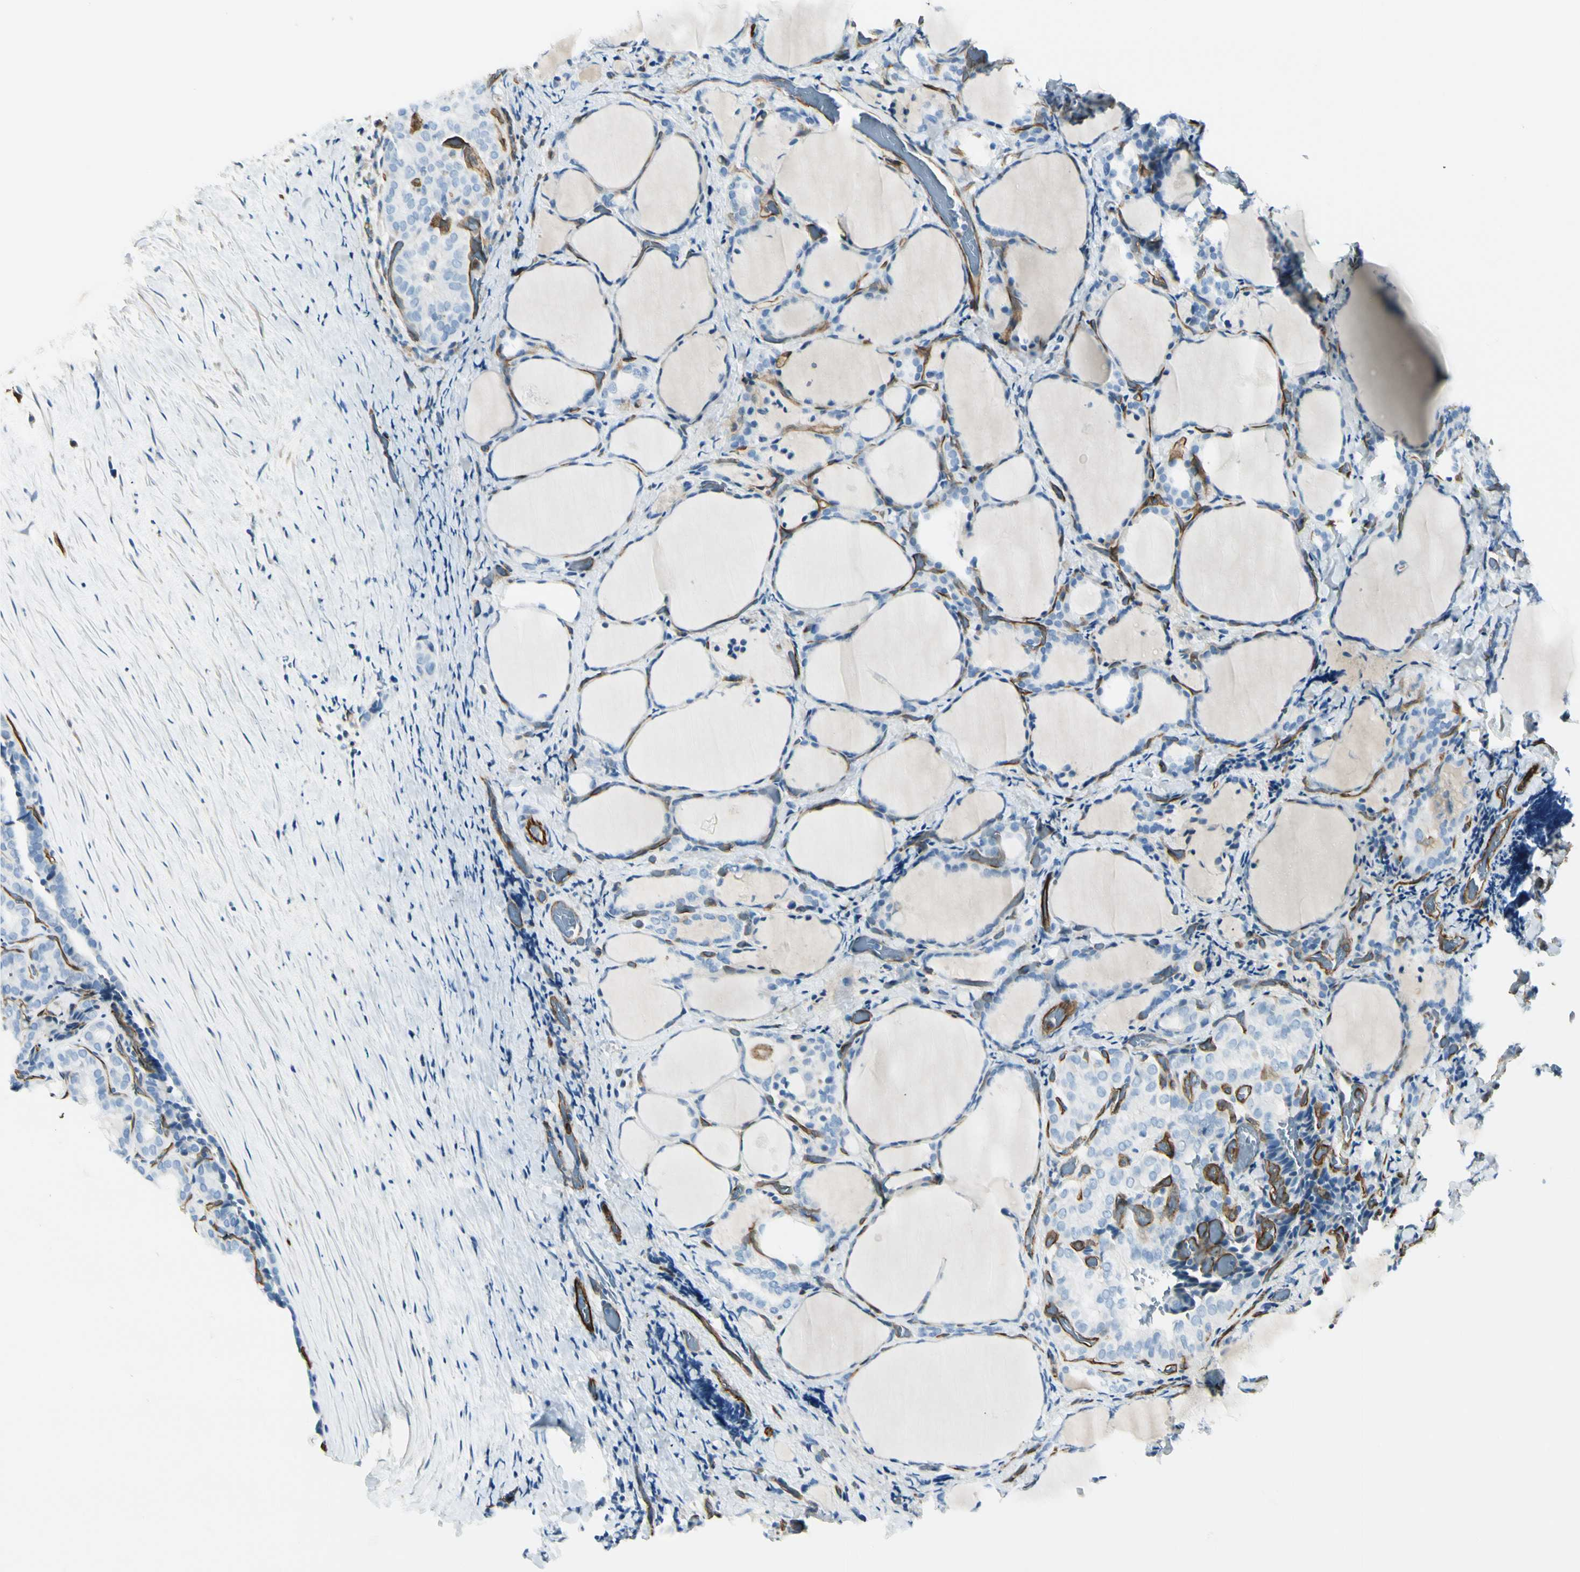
{"staining": {"intensity": "negative", "quantity": "none", "location": "none"}, "tissue": "thyroid cancer", "cell_type": "Tumor cells", "image_type": "cancer", "snomed": [{"axis": "morphology", "description": "Normal tissue, NOS"}, {"axis": "morphology", "description": "Papillary adenocarcinoma, NOS"}, {"axis": "topography", "description": "Thyroid gland"}], "caption": "Immunohistochemistry (IHC) histopathology image of thyroid cancer (papillary adenocarcinoma) stained for a protein (brown), which displays no staining in tumor cells.", "gene": "CD93", "patient": {"sex": "female", "age": 30}}